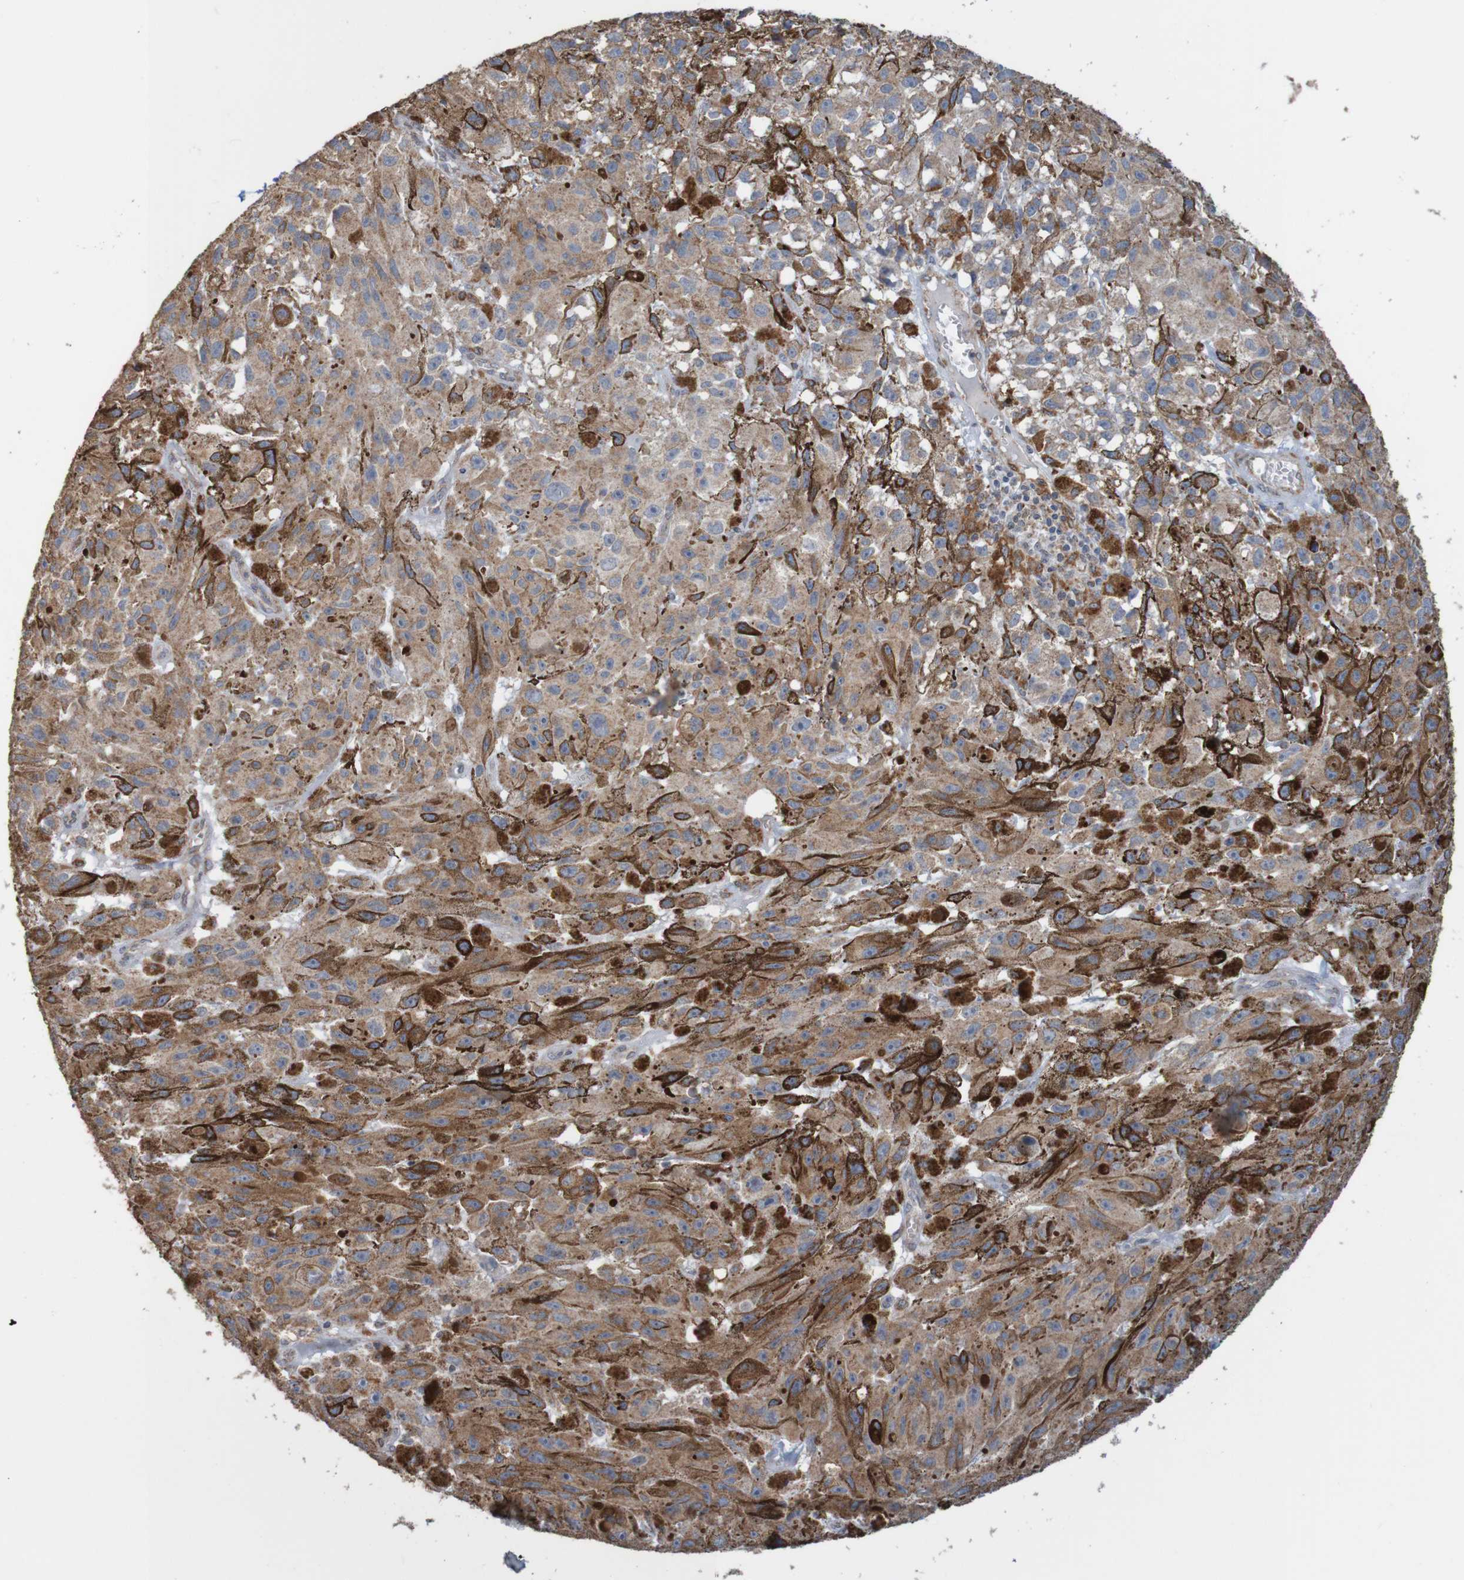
{"staining": {"intensity": "strong", "quantity": "<25%", "location": "cytoplasmic/membranous"}, "tissue": "melanoma", "cell_type": "Tumor cells", "image_type": "cancer", "snomed": [{"axis": "morphology", "description": "Malignant melanoma, NOS"}, {"axis": "topography", "description": "Skin"}], "caption": "This is a photomicrograph of immunohistochemistry staining of malignant melanoma, which shows strong positivity in the cytoplasmic/membranous of tumor cells.", "gene": "PDIA3", "patient": {"sex": "female", "age": 104}}